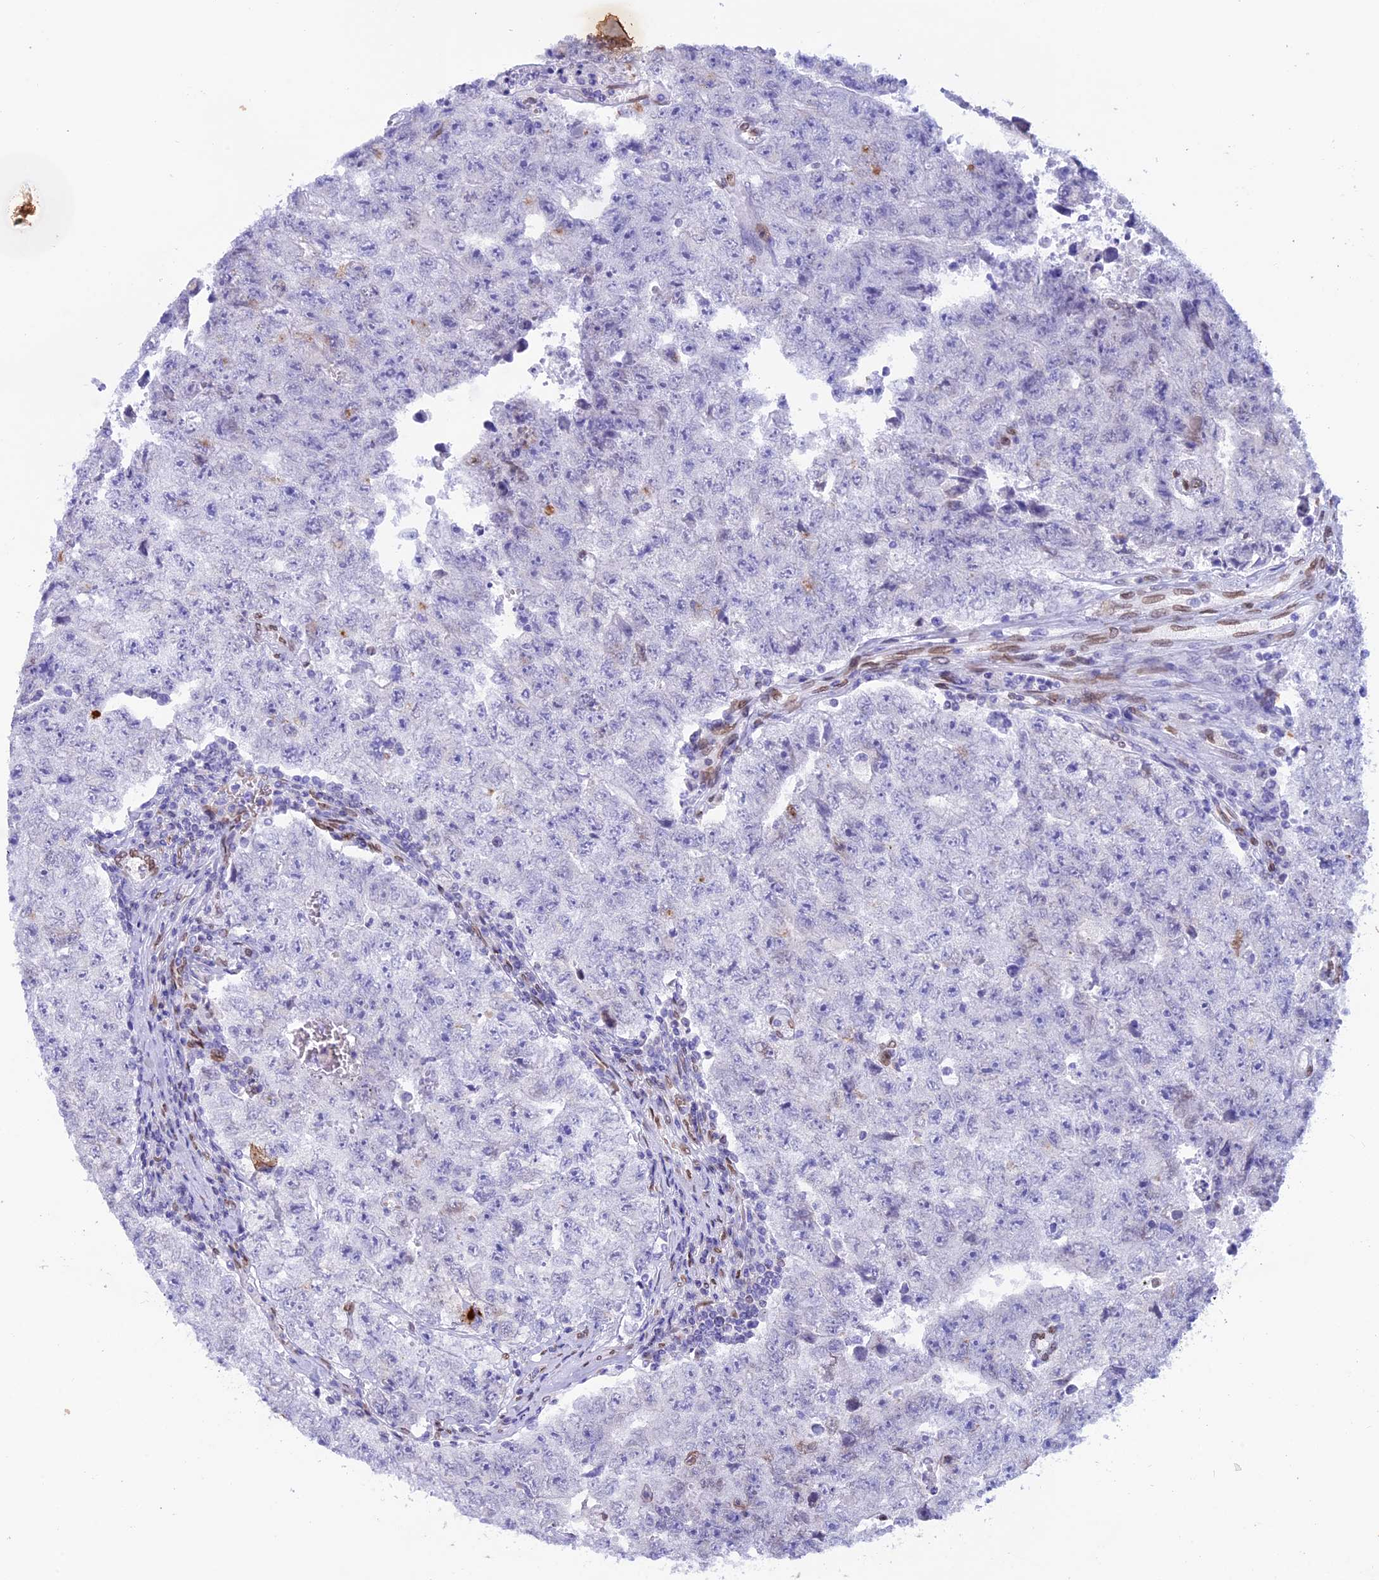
{"staining": {"intensity": "negative", "quantity": "none", "location": "none"}, "tissue": "testis cancer", "cell_type": "Tumor cells", "image_type": "cancer", "snomed": [{"axis": "morphology", "description": "Carcinoma, Embryonal, NOS"}, {"axis": "topography", "description": "Testis"}], "caption": "Immunohistochemical staining of testis cancer exhibits no significant positivity in tumor cells.", "gene": "TMPRSS7", "patient": {"sex": "male", "age": 17}}